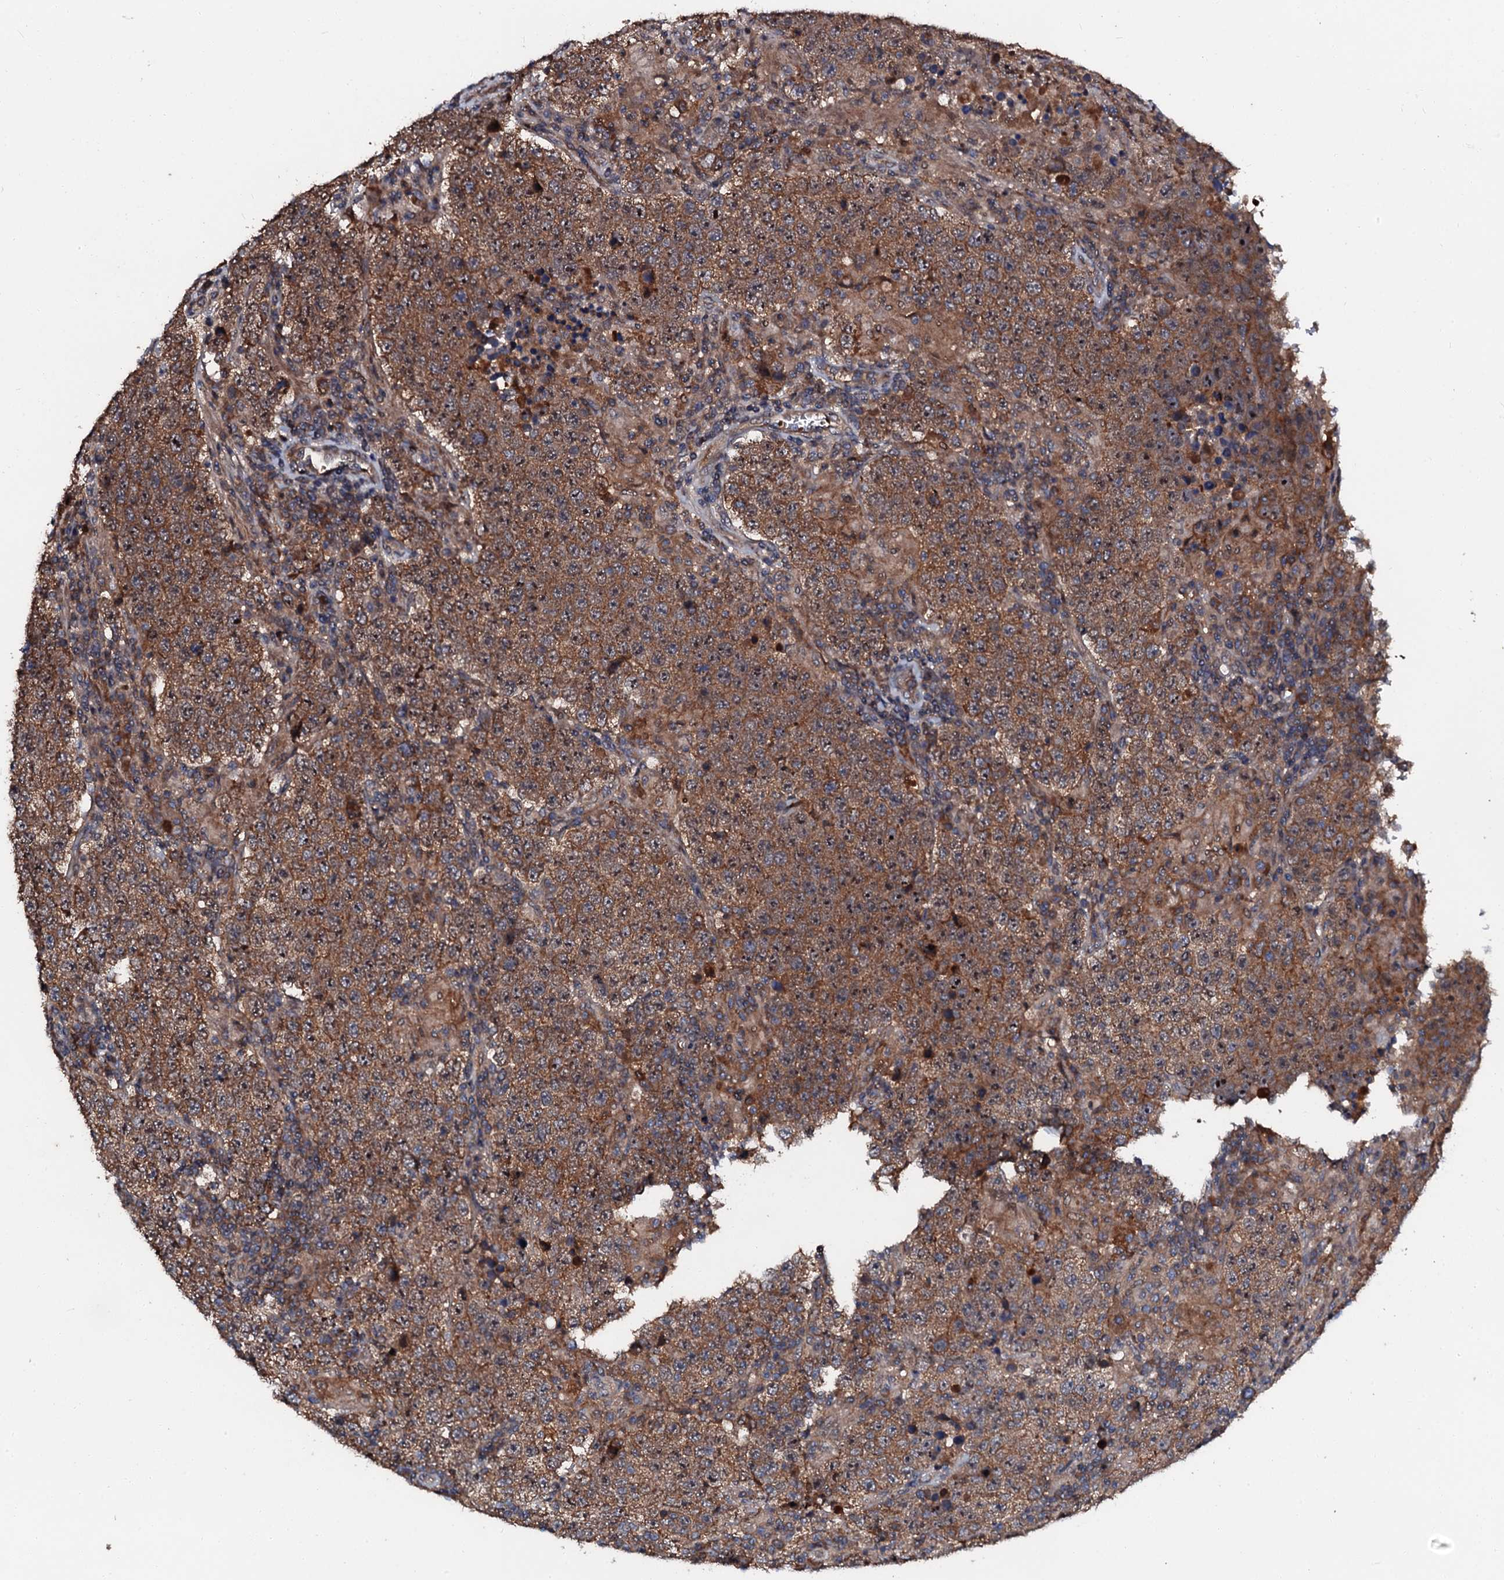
{"staining": {"intensity": "moderate", "quantity": ">75%", "location": "cytoplasmic/membranous"}, "tissue": "testis cancer", "cell_type": "Tumor cells", "image_type": "cancer", "snomed": [{"axis": "morphology", "description": "Normal tissue, NOS"}, {"axis": "morphology", "description": "Urothelial carcinoma, High grade"}, {"axis": "morphology", "description": "Seminoma, NOS"}, {"axis": "morphology", "description": "Carcinoma, Embryonal, NOS"}, {"axis": "topography", "description": "Urinary bladder"}, {"axis": "topography", "description": "Testis"}], "caption": "Brown immunohistochemical staining in human testis urothelial carcinoma (high-grade) displays moderate cytoplasmic/membranous expression in approximately >75% of tumor cells.", "gene": "N4BP1", "patient": {"sex": "male", "age": 41}}